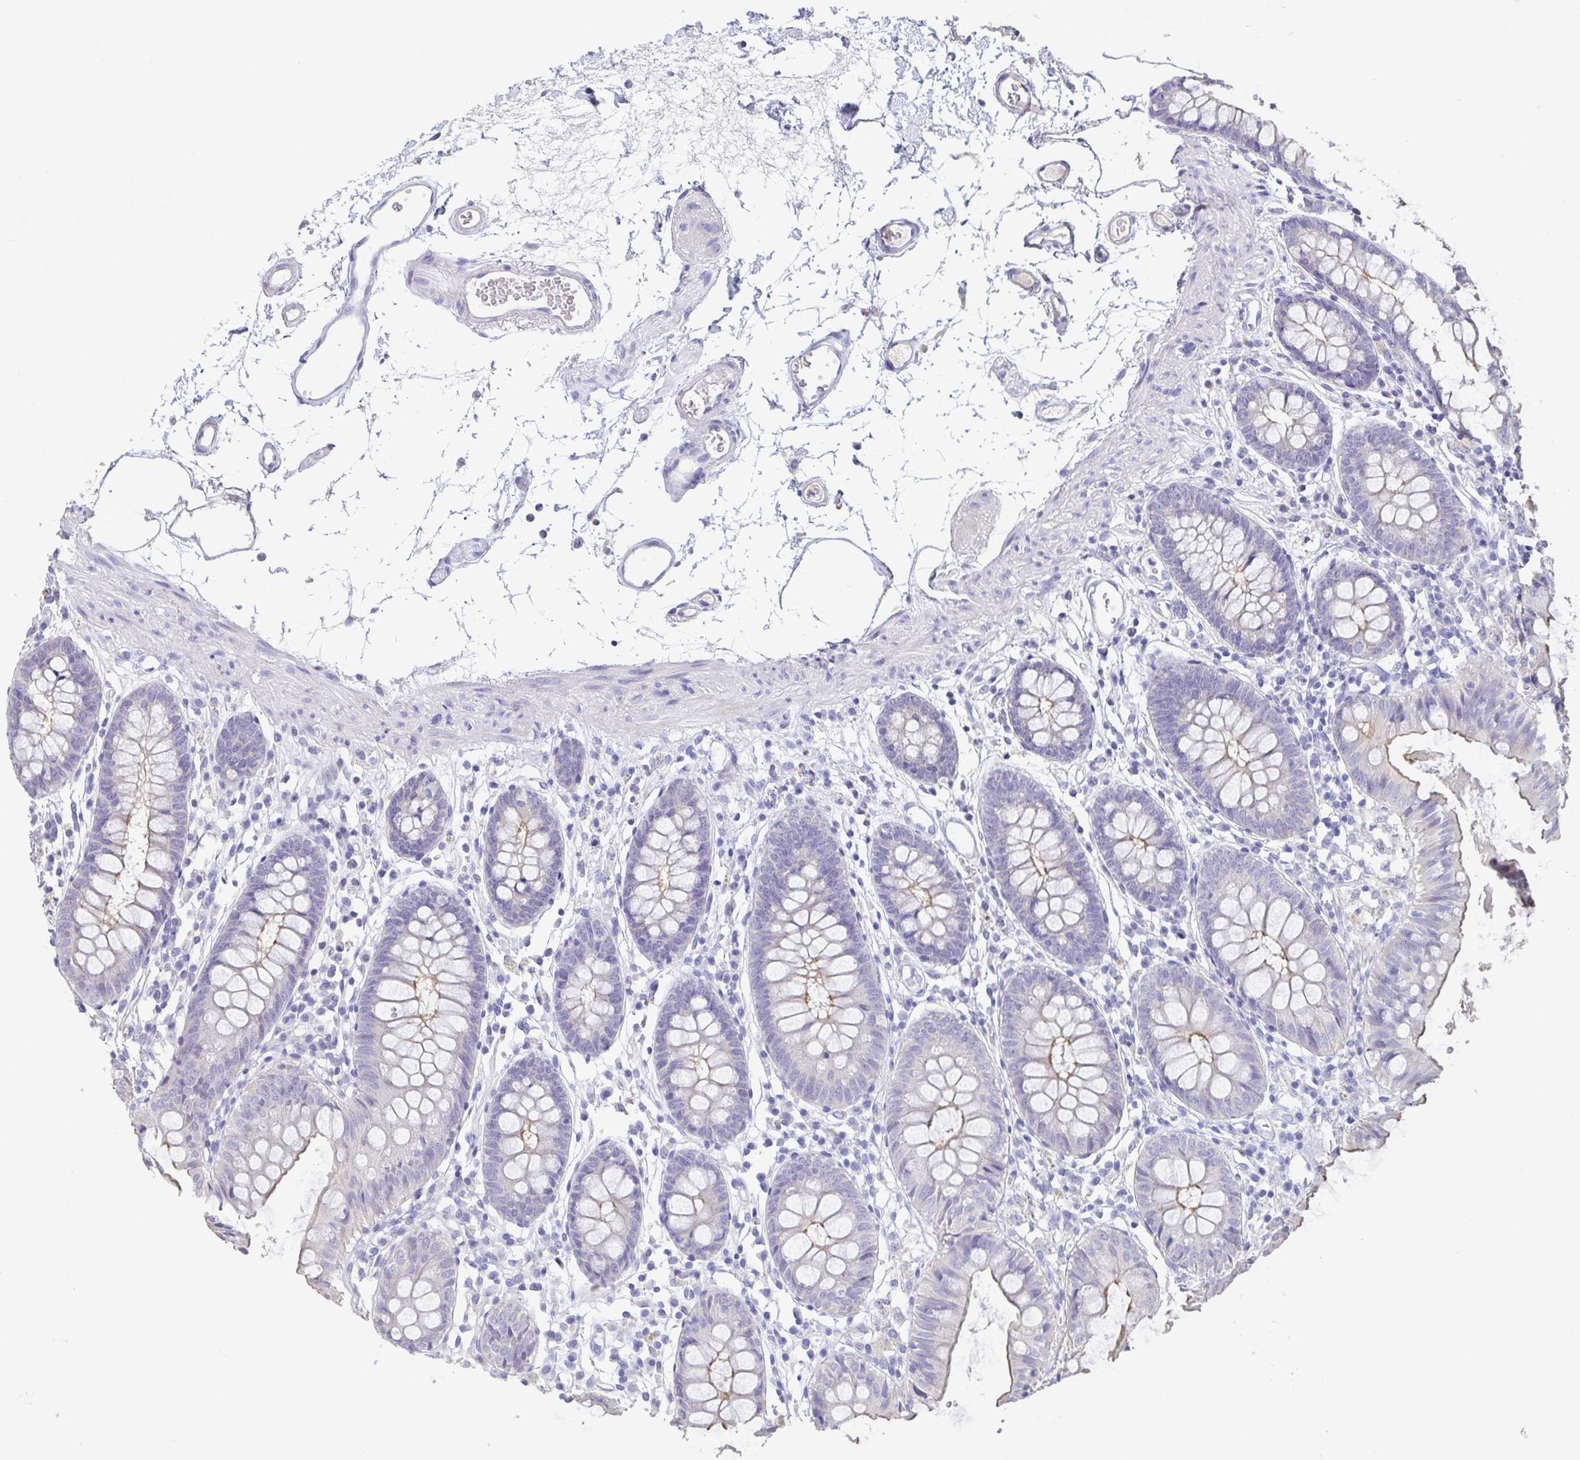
{"staining": {"intensity": "negative", "quantity": "none", "location": "none"}, "tissue": "colon", "cell_type": "Endothelial cells", "image_type": "normal", "snomed": [{"axis": "morphology", "description": "Normal tissue, NOS"}, {"axis": "topography", "description": "Colon"}], "caption": "Endothelial cells show no significant staining in unremarkable colon. (DAB (3,3'-diaminobenzidine) IHC, high magnification).", "gene": "SLC44A4", "patient": {"sex": "female", "age": 84}}